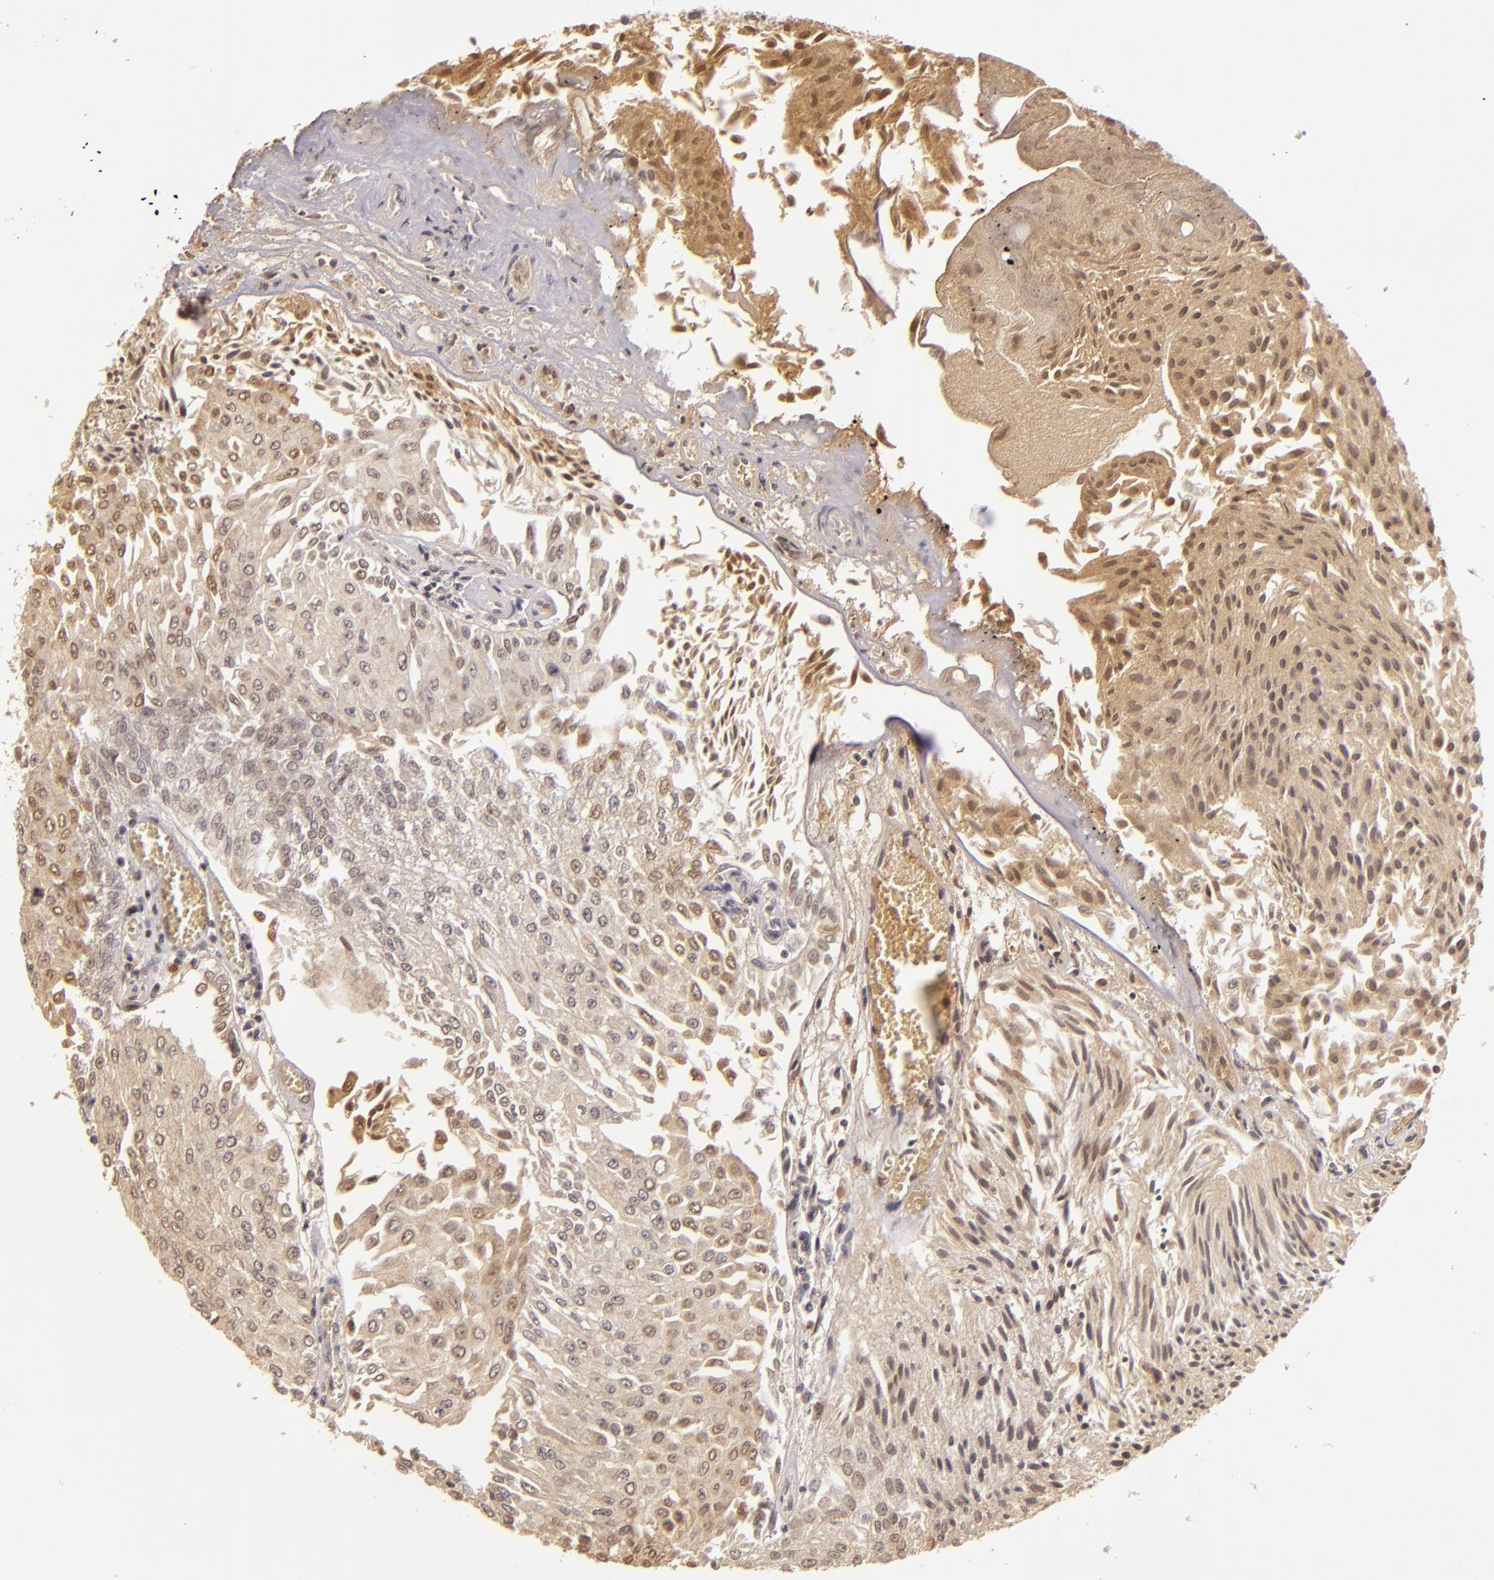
{"staining": {"intensity": "weak", "quantity": ">75%", "location": "cytoplasmic/membranous,nuclear"}, "tissue": "urothelial cancer", "cell_type": "Tumor cells", "image_type": "cancer", "snomed": [{"axis": "morphology", "description": "Urothelial carcinoma, Low grade"}, {"axis": "topography", "description": "Urinary bladder"}], "caption": "Human urothelial cancer stained for a protein (brown) reveals weak cytoplasmic/membranous and nuclear positive expression in about >75% of tumor cells.", "gene": "LRG1", "patient": {"sex": "male", "age": 86}}